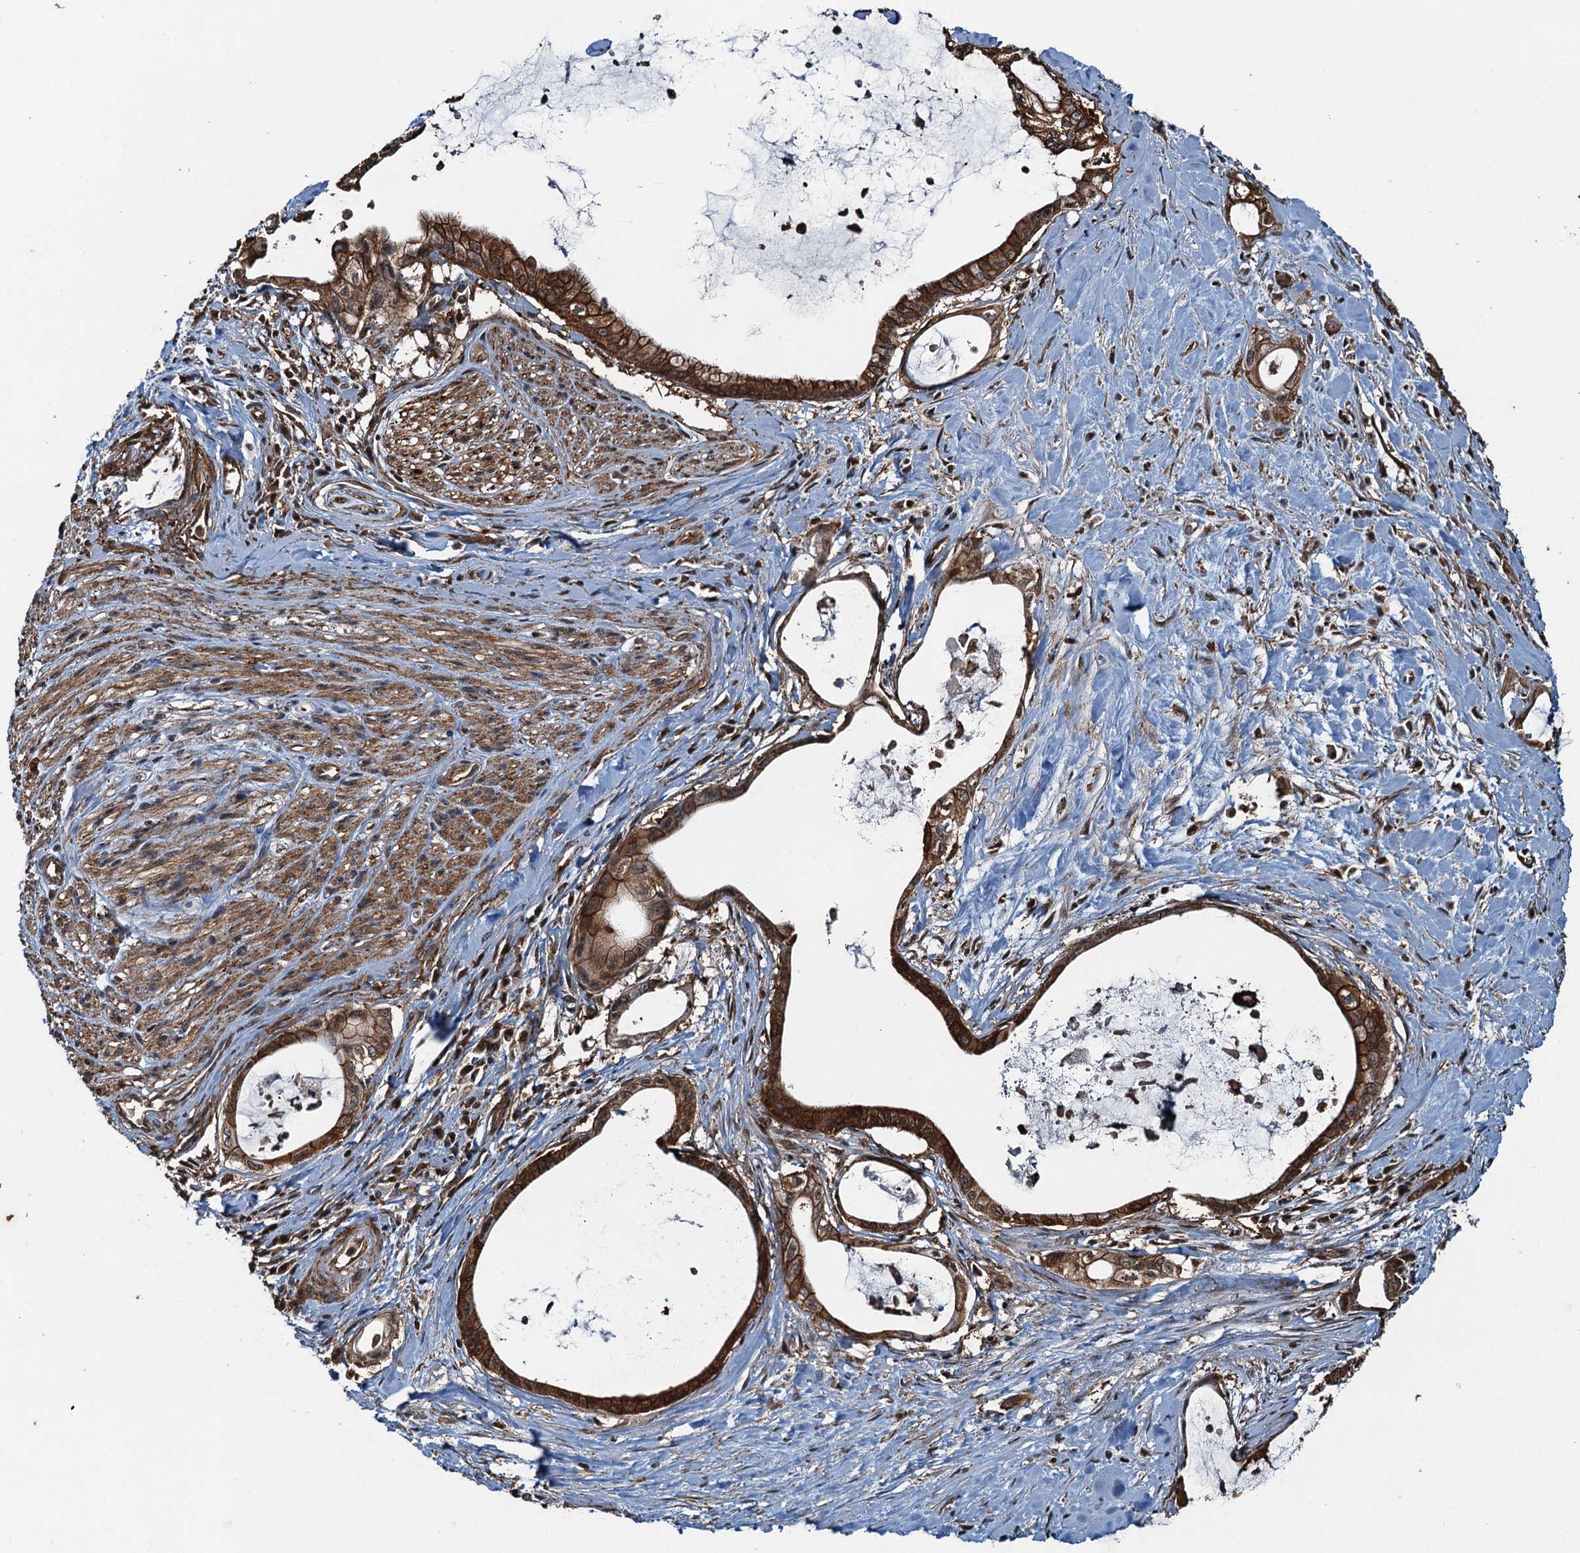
{"staining": {"intensity": "strong", "quantity": ">75%", "location": "cytoplasmic/membranous"}, "tissue": "pancreatic cancer", "cell_type": "Tumor cells", "image_type": "cancer", "snomed": [{"axis": "morphology", "description": "Adenocarcinoma, NOS"}, {"axis": "topography", "description": "Pancreas"}], "caption": "Protein expression by IHC demonstrates strong cytoplasmic/membranous positivity in about >75% of tumor cells in pancreatic adenocarcinoma.", "gene": "WHAMM", "patient": {"sex": "male", "age": 72}}